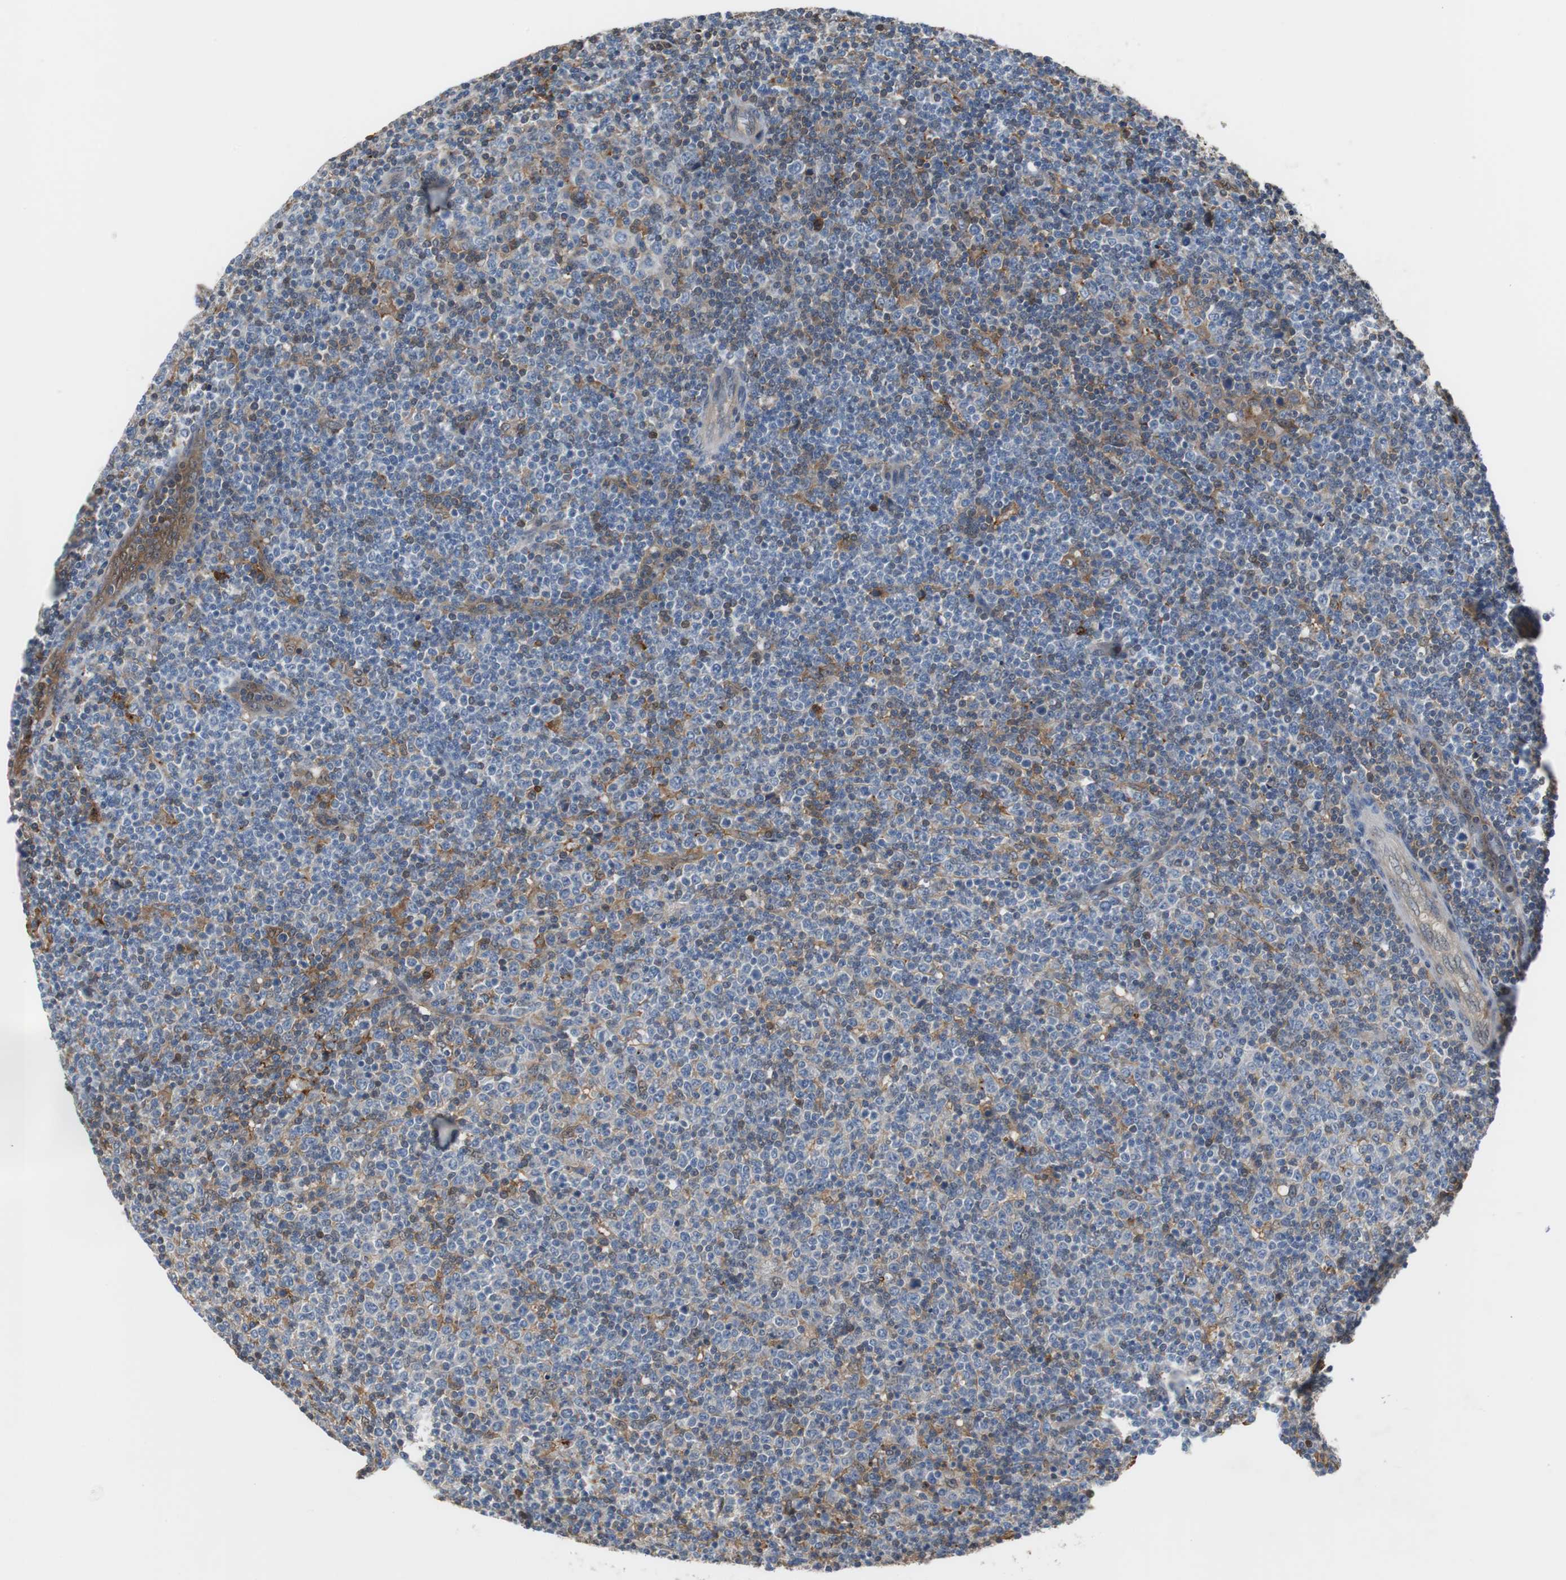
{"staining": {"intensity": "negative", "quantity": "none", "location": "none"}, "tissue": "lymphoma", "cell_type": "Tumor cells", "image_type": "cancer", "snomed": [{"axis": "morphology", "description": "Malignant lymphoma, non-Hodgkin's type, Low grade"}, {"axis": "topography", "description": "Lymph node"}], "caption": "Tumor cells are negative for protein expression in human malignant lymphoma, non-Hodgkin's type (low-grade).", "gene": "ANXA4", "patient": {"sex": "male", "age": 70}}